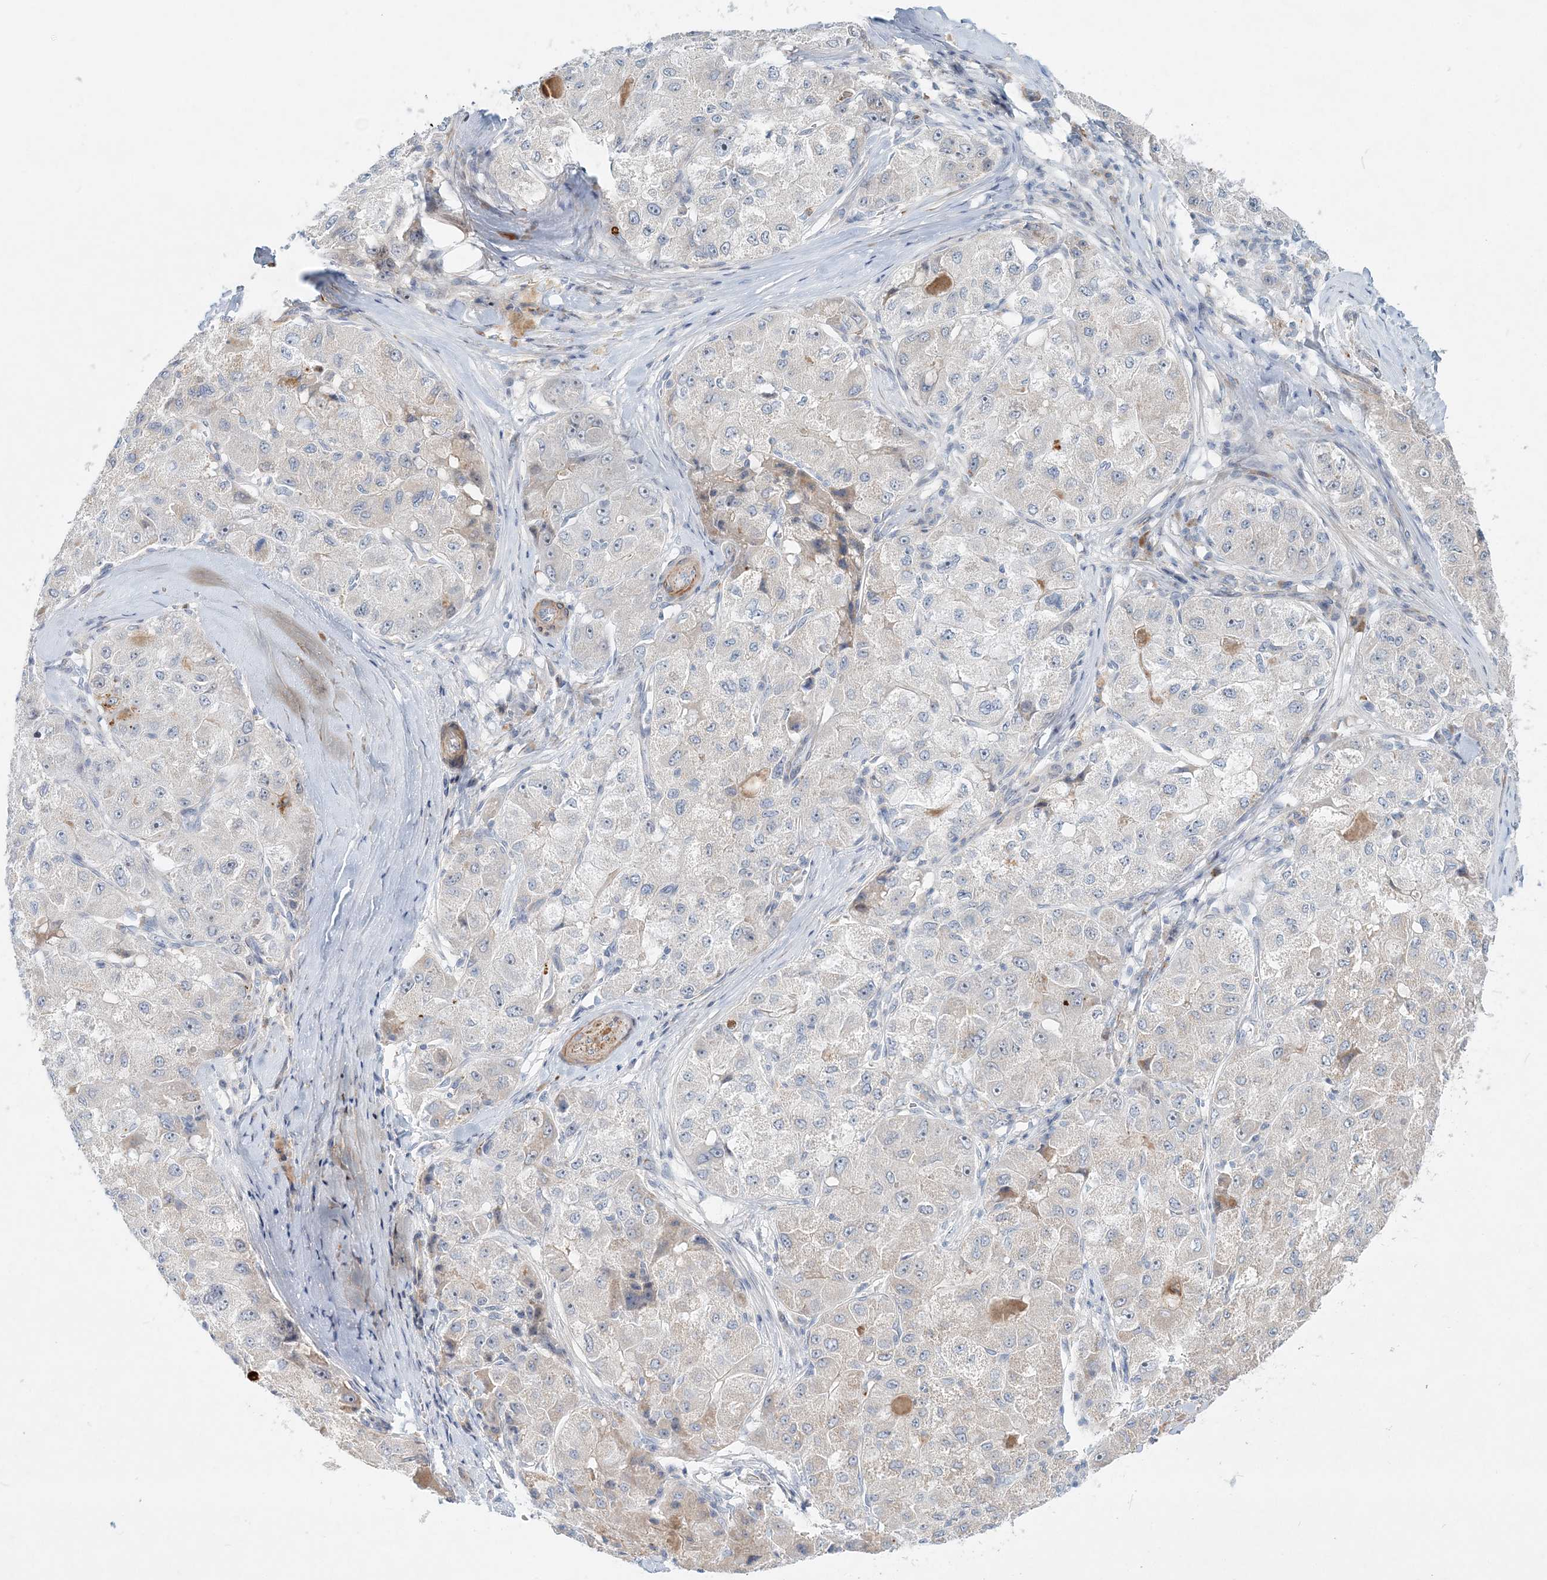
{"staining": {"intensity": "negative", "quantity": "none", "location": "none"}, "tissue": "liver cancer", "cell_type": "Tumor cells", "image_type": "cancer", "snomed": [{"axis": "morphology", "description": "Carcinoma, Hepatocellular, NOS"}, {"axis": "topography", "description": "Liver"}], "caption": "Liver hepatocellular carcinoma was stained to show a protein in brown. There is no significant positivity in tumor cells. (DAB (3,3'-diaminobenzidine) immunohistochemistry (IHC) with hematoxylin counter stain).", "gene": "DNAH5", "patient": {"sex": "male", "age": 80}}